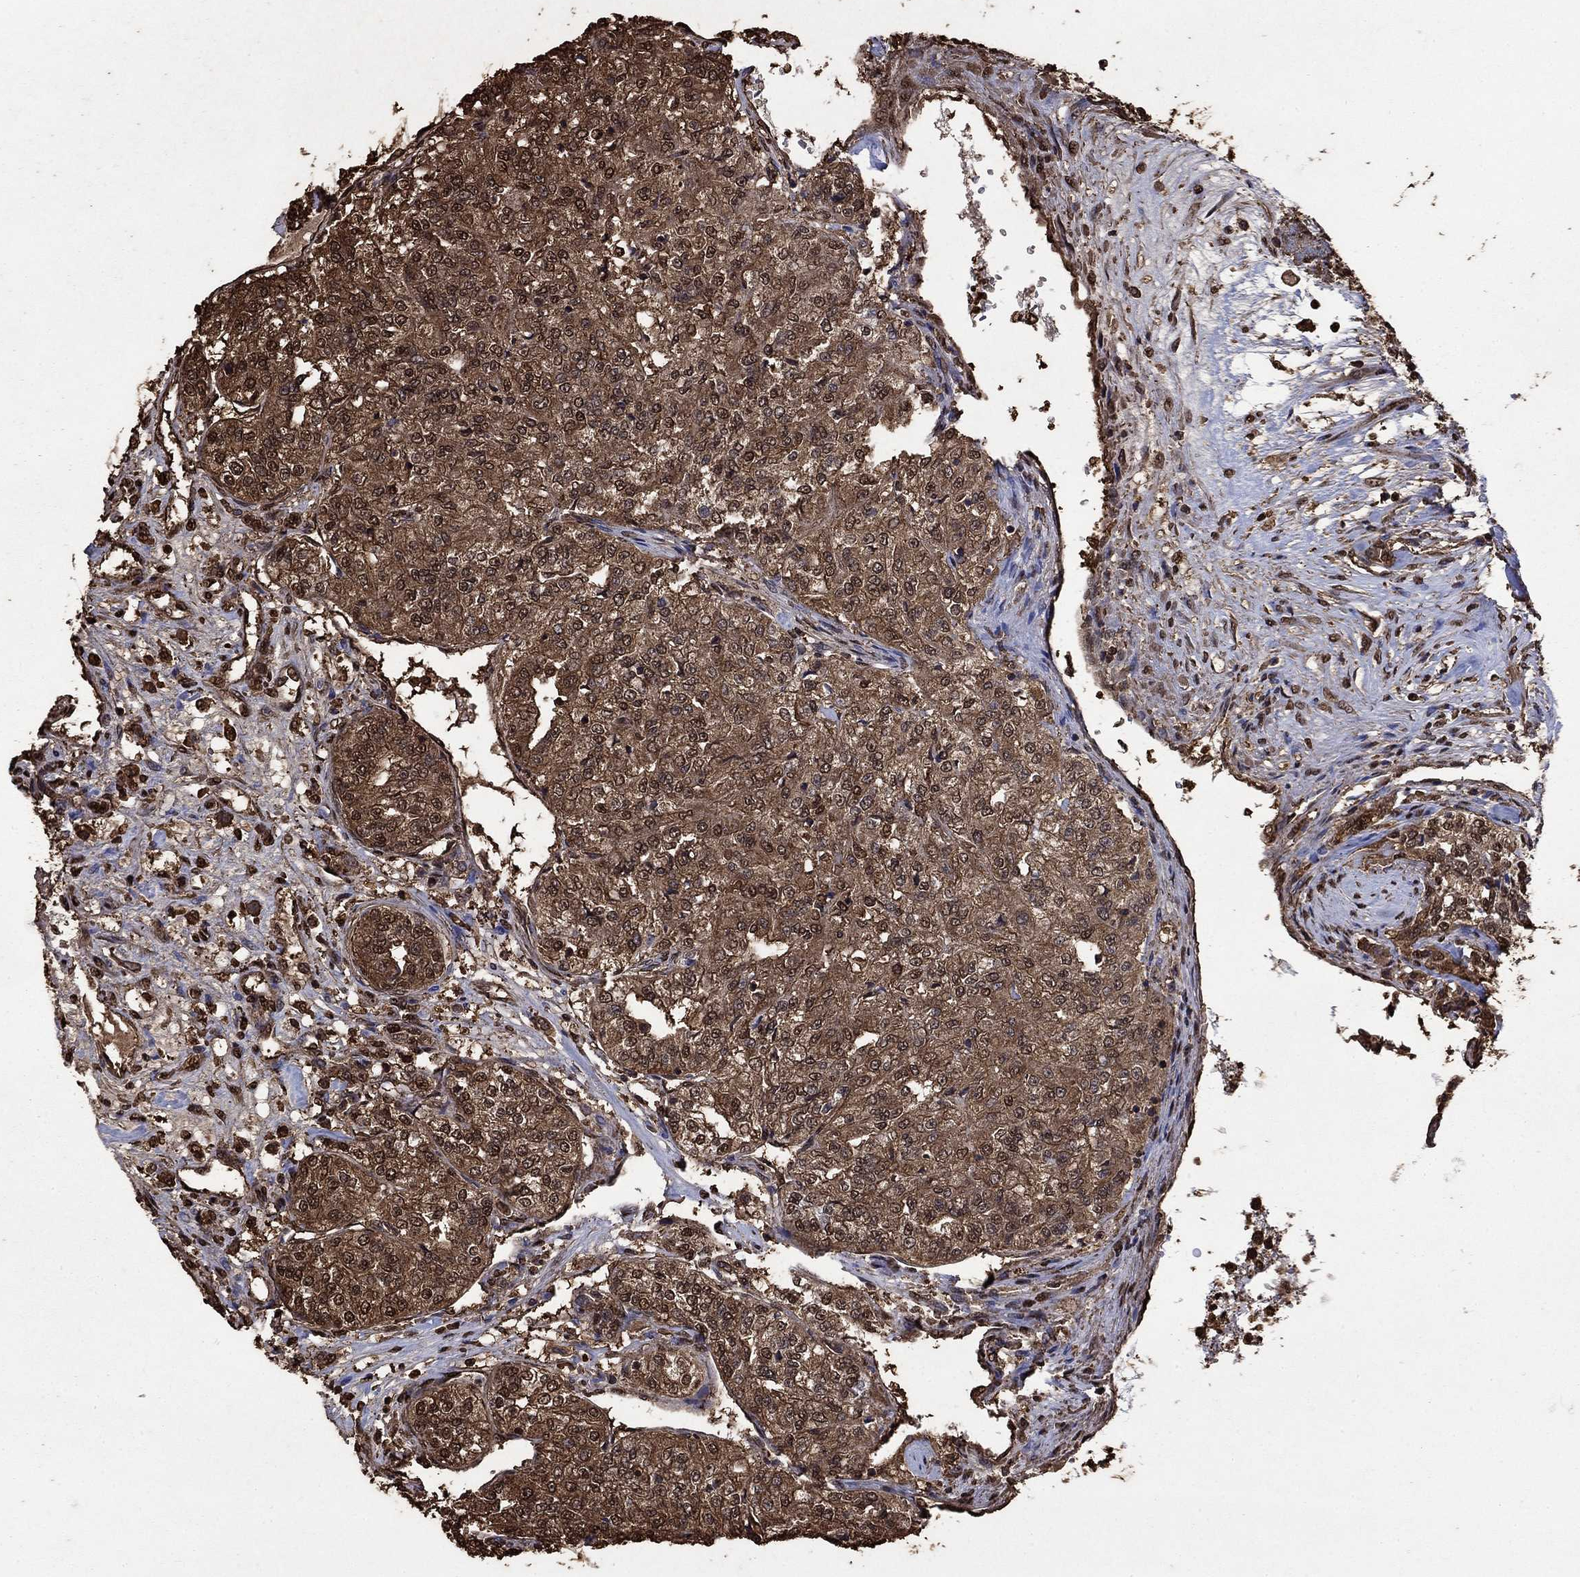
{"staining": {"intensity": "moderate", "quantity": "25%-75%", "location": "cytoplasmic/membranous,nuclear"}, "tissue": "renal cancer", "cell_type": "Tumor cells", "image_type": "cancer", "snomed": [{"axis": "morphology", "description": "Adenocarcinoma, NOS"}, {"axis": "topography", "description": "Kidney"}], "caption": "Renal adenocarcinoma was stained to show a protein in brown. There is medium levels of moderate cytoplasmic/membranous and nuclear positivity in about 25%-75% of tumor cells.", "gene": "GAPDH", "patient": {"sex": "female", "age": 63}}